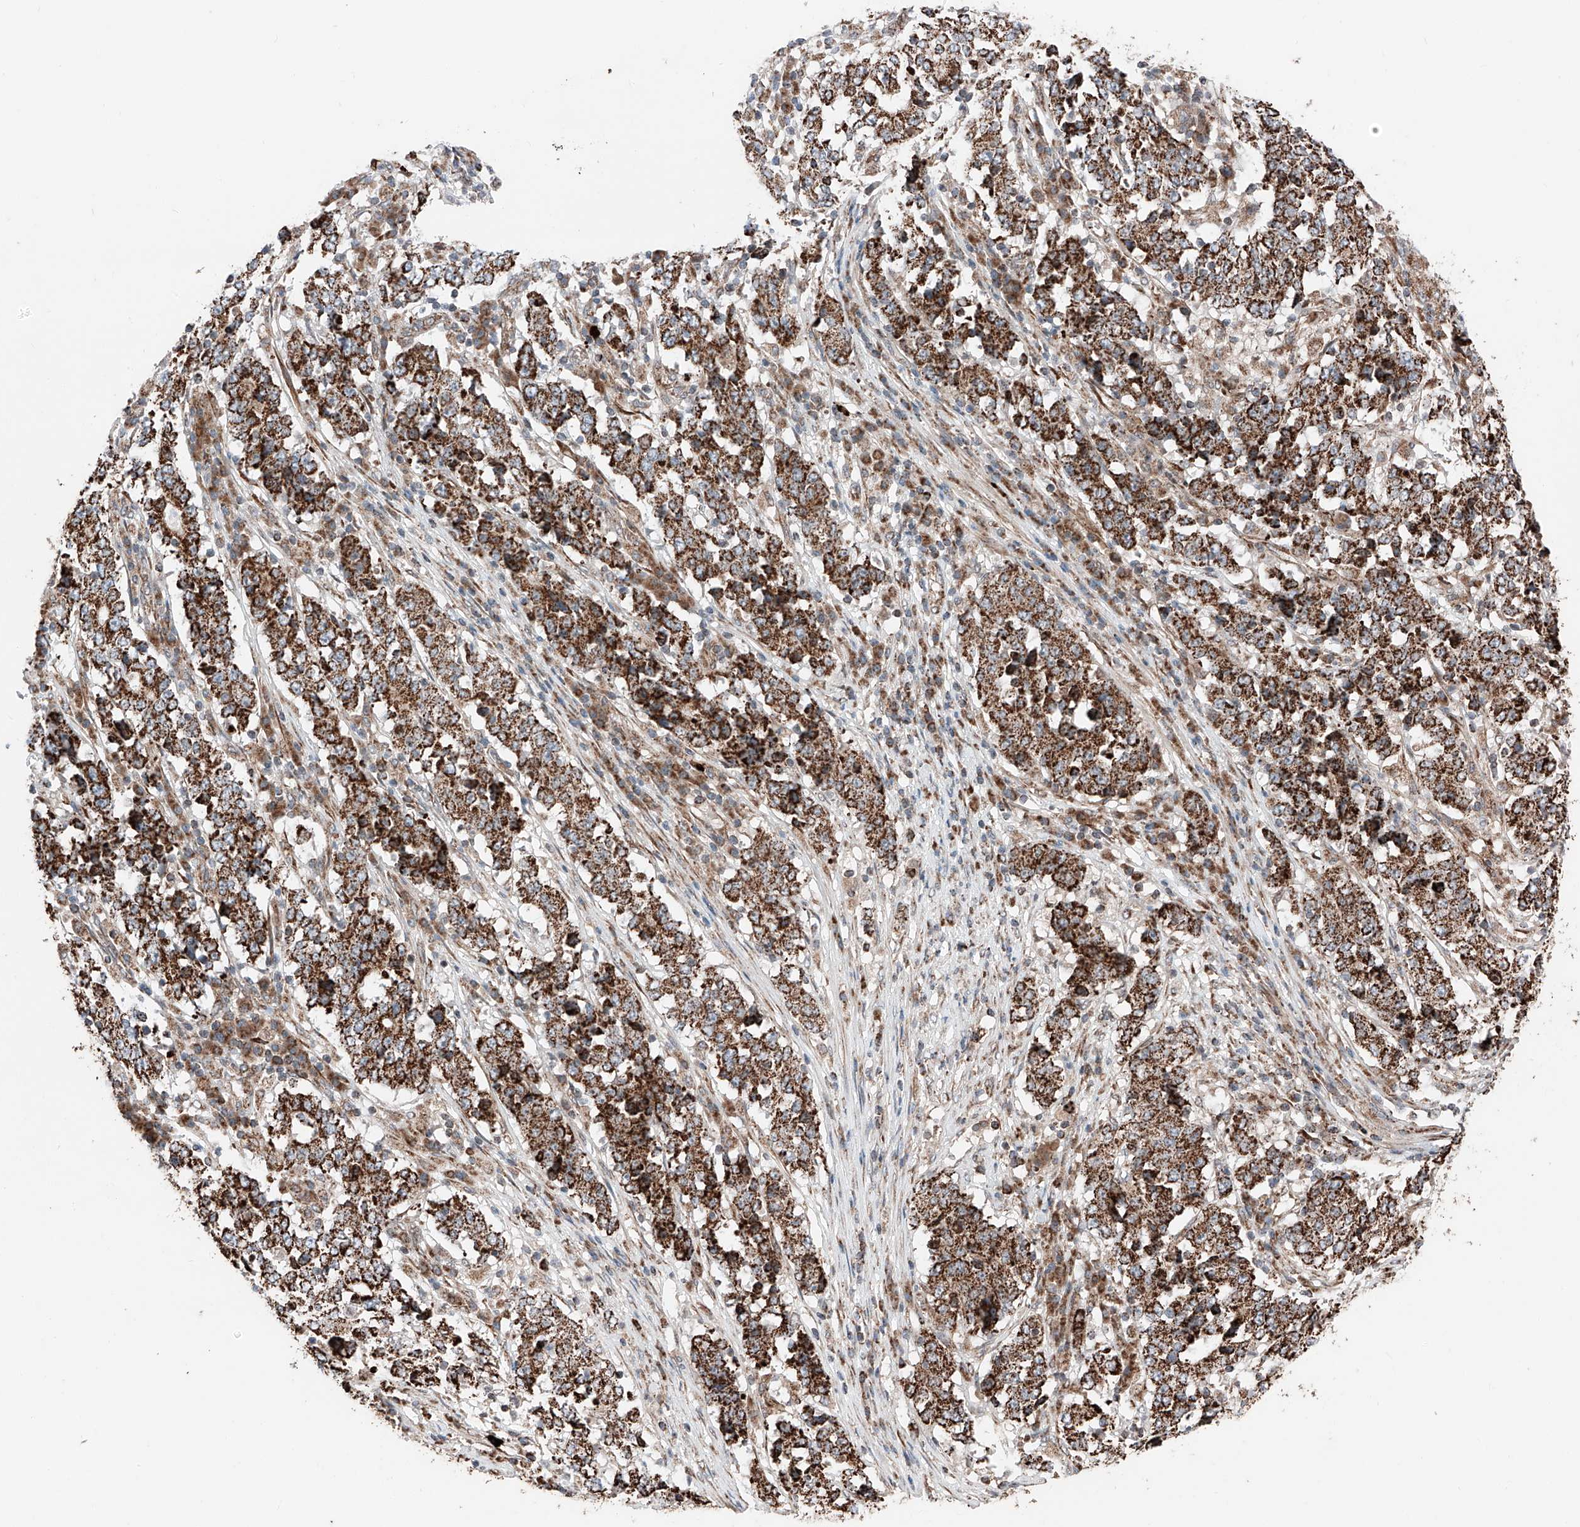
{"staining": {"intensity": "strong", "quantity": ">75%", "location": "cytoplasmic/membranous"}, "tissue": "stomach cancer", "cell_type": "Tumor cells", "image_type": "cancer", "snomed": [{"axis": "morphology", "description": "Adenocarcinoma, NOS"}, {"axis": "topography", "description": "Stomach"}], "caption": "Immunohistochemical staining of stomach cancer (adenocarcinoma) displays strong cytoplasmic/membranous protein staining in approximately >75% of tumor cells.", "gene": "ZSCAN29", "patient": {"sex": "male", "age": 59}}